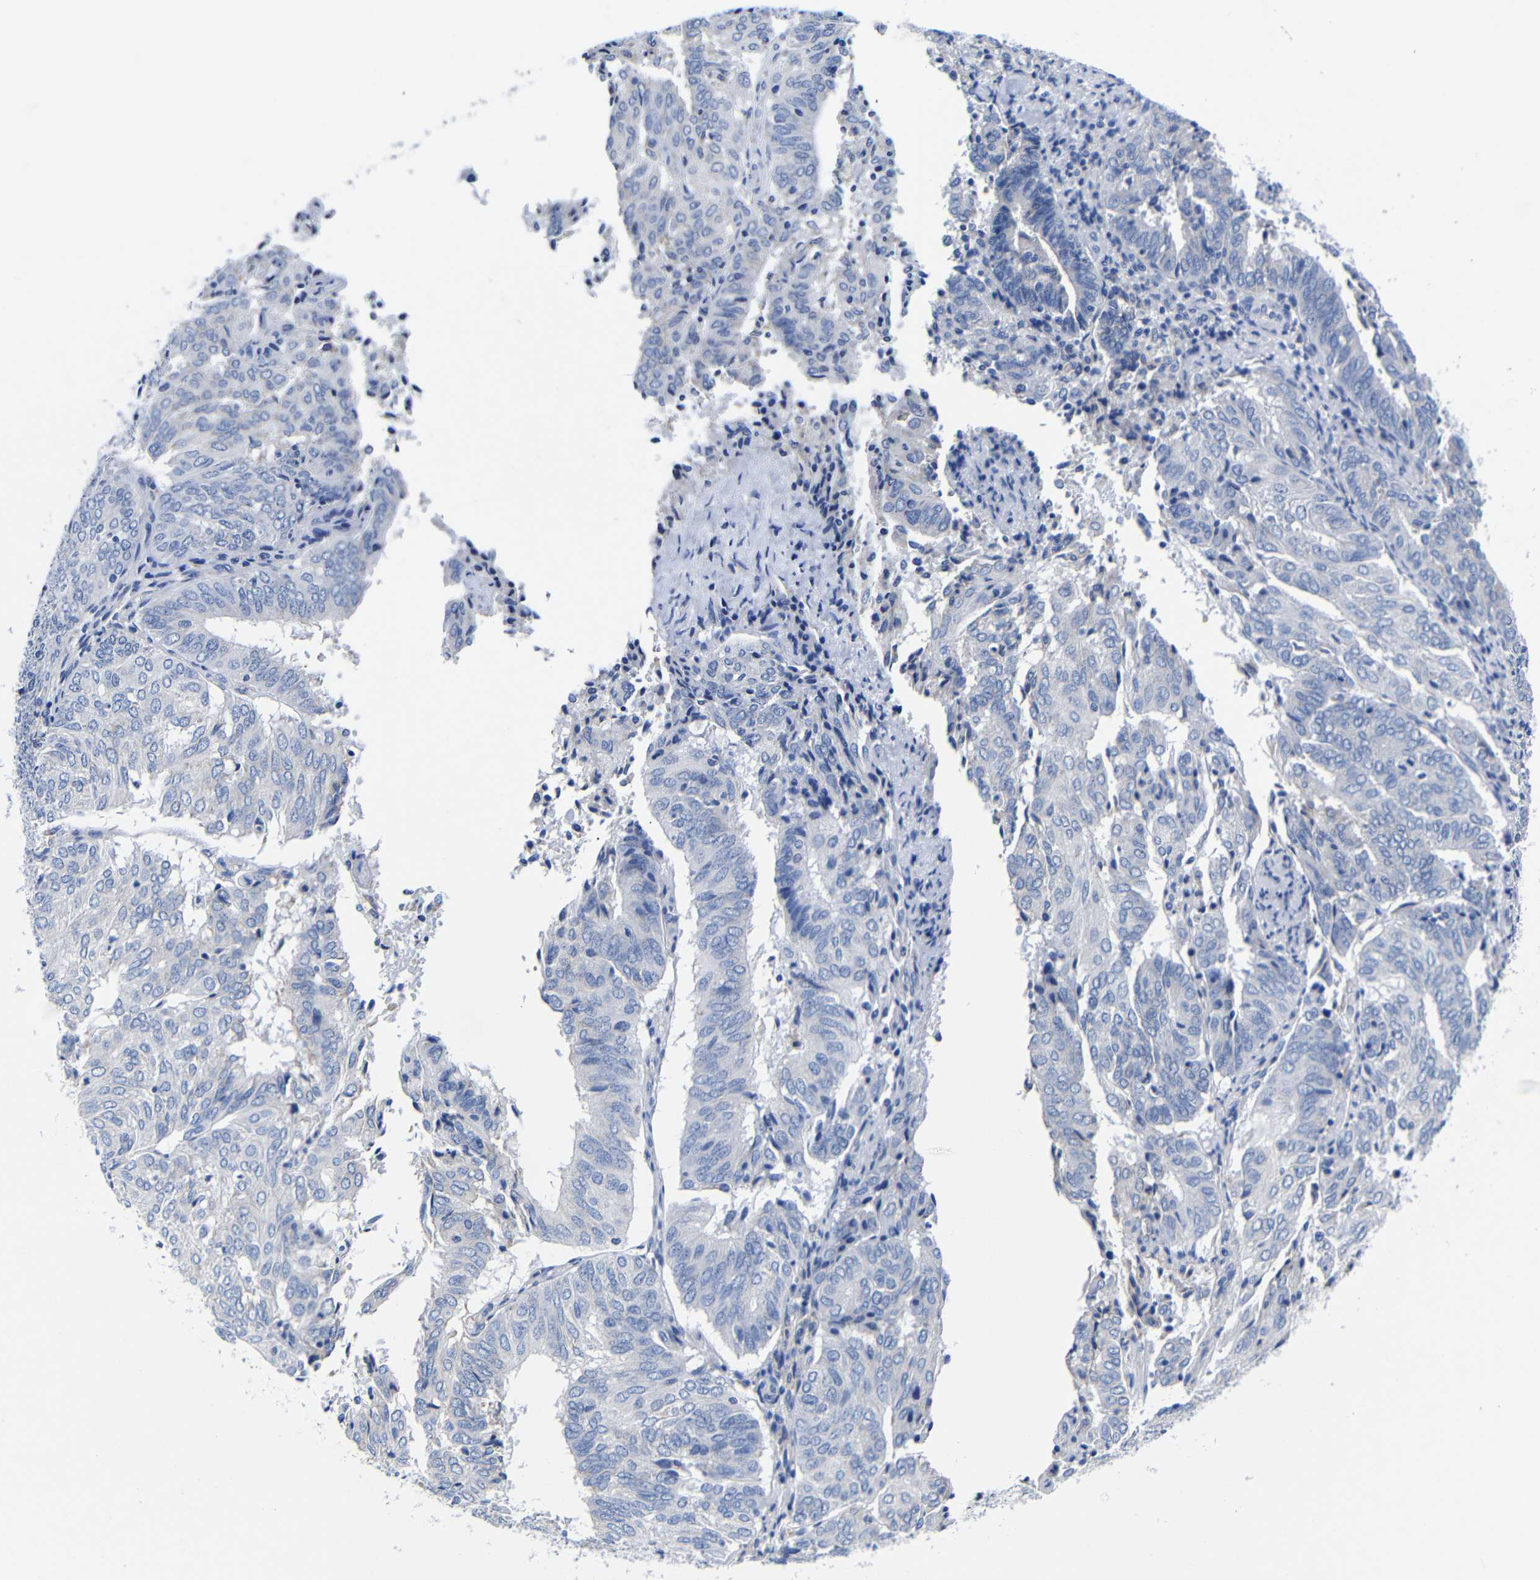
{"staining": {"intensity": "negative", "quantity": "none", "location": "none"}, "tissue": "endometrial cancer", "cell_type": "Tumor cells", "image_type": "cancer", "snomed": [{"axis": "morphology", "description": "Adenocarcinoma, NOS"}, {"axis": "topography", "description": "Uterus"}], "caption": "Immunohistochemical staining of endometrial adenocarcinoma displays no significant positivity in tumor cells.", "gene": "CLEC4G", "patient": {"sex": "female", "age": 60}}